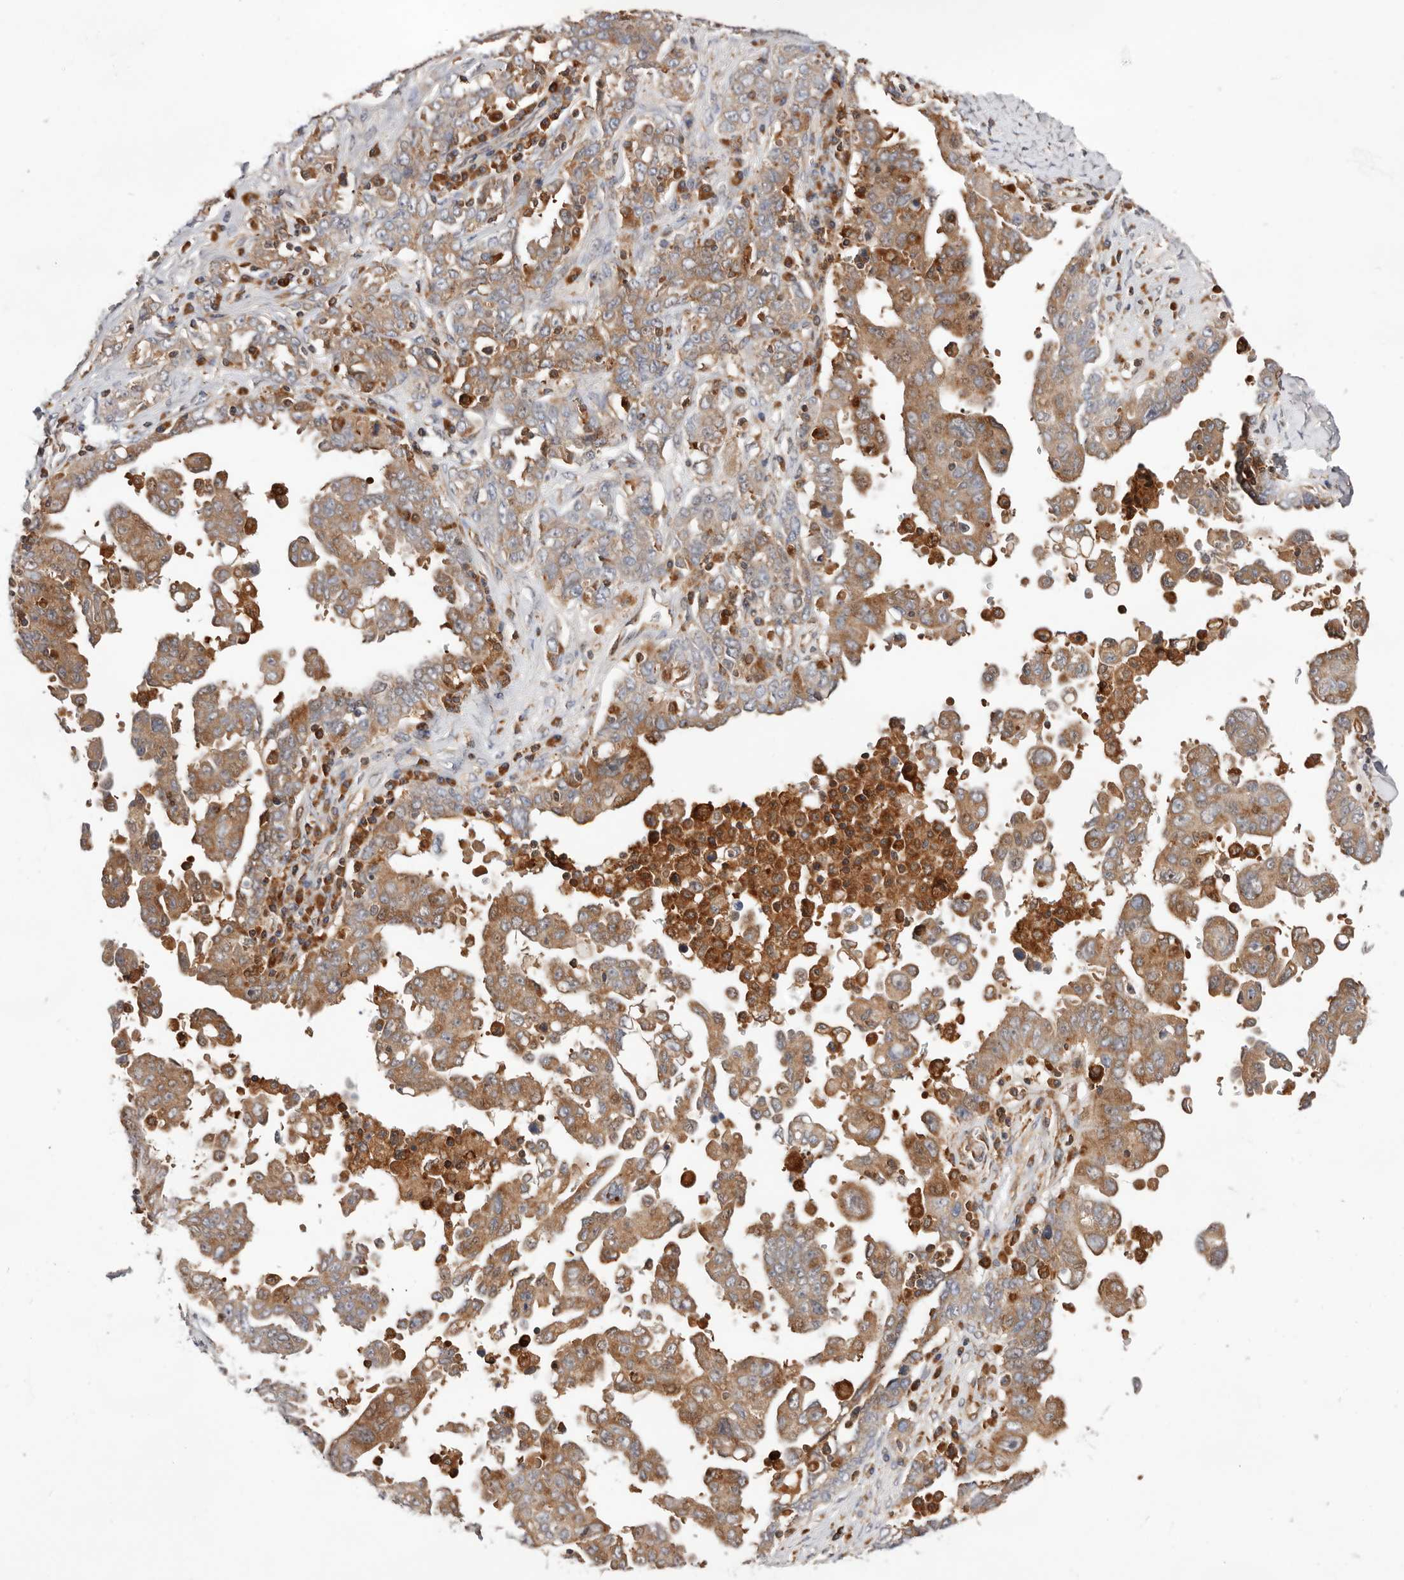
{"staining": {"intensity": "moderate", "quantity": "25%-75%", "location": "cytoplasmic/membranous"}, "tissue": "ovarian cancer", "cell_type": "Tumor cells", "image_type": "cancer", "snomed": [{"axis": "morphology", "description": "Carcinoma, endometroid"}, {"axis": "topography", "description": "Ovary"}], "caption": "This micrograph reveals immunohistochemistry staining of human endometroid carcinoma (ovarian), with medium moderate cytoplasmic/membranous expression in about 25%-75% of tumor cells.", "gene": "RNF213", "patient": {"sex": "female", "age": 62}}